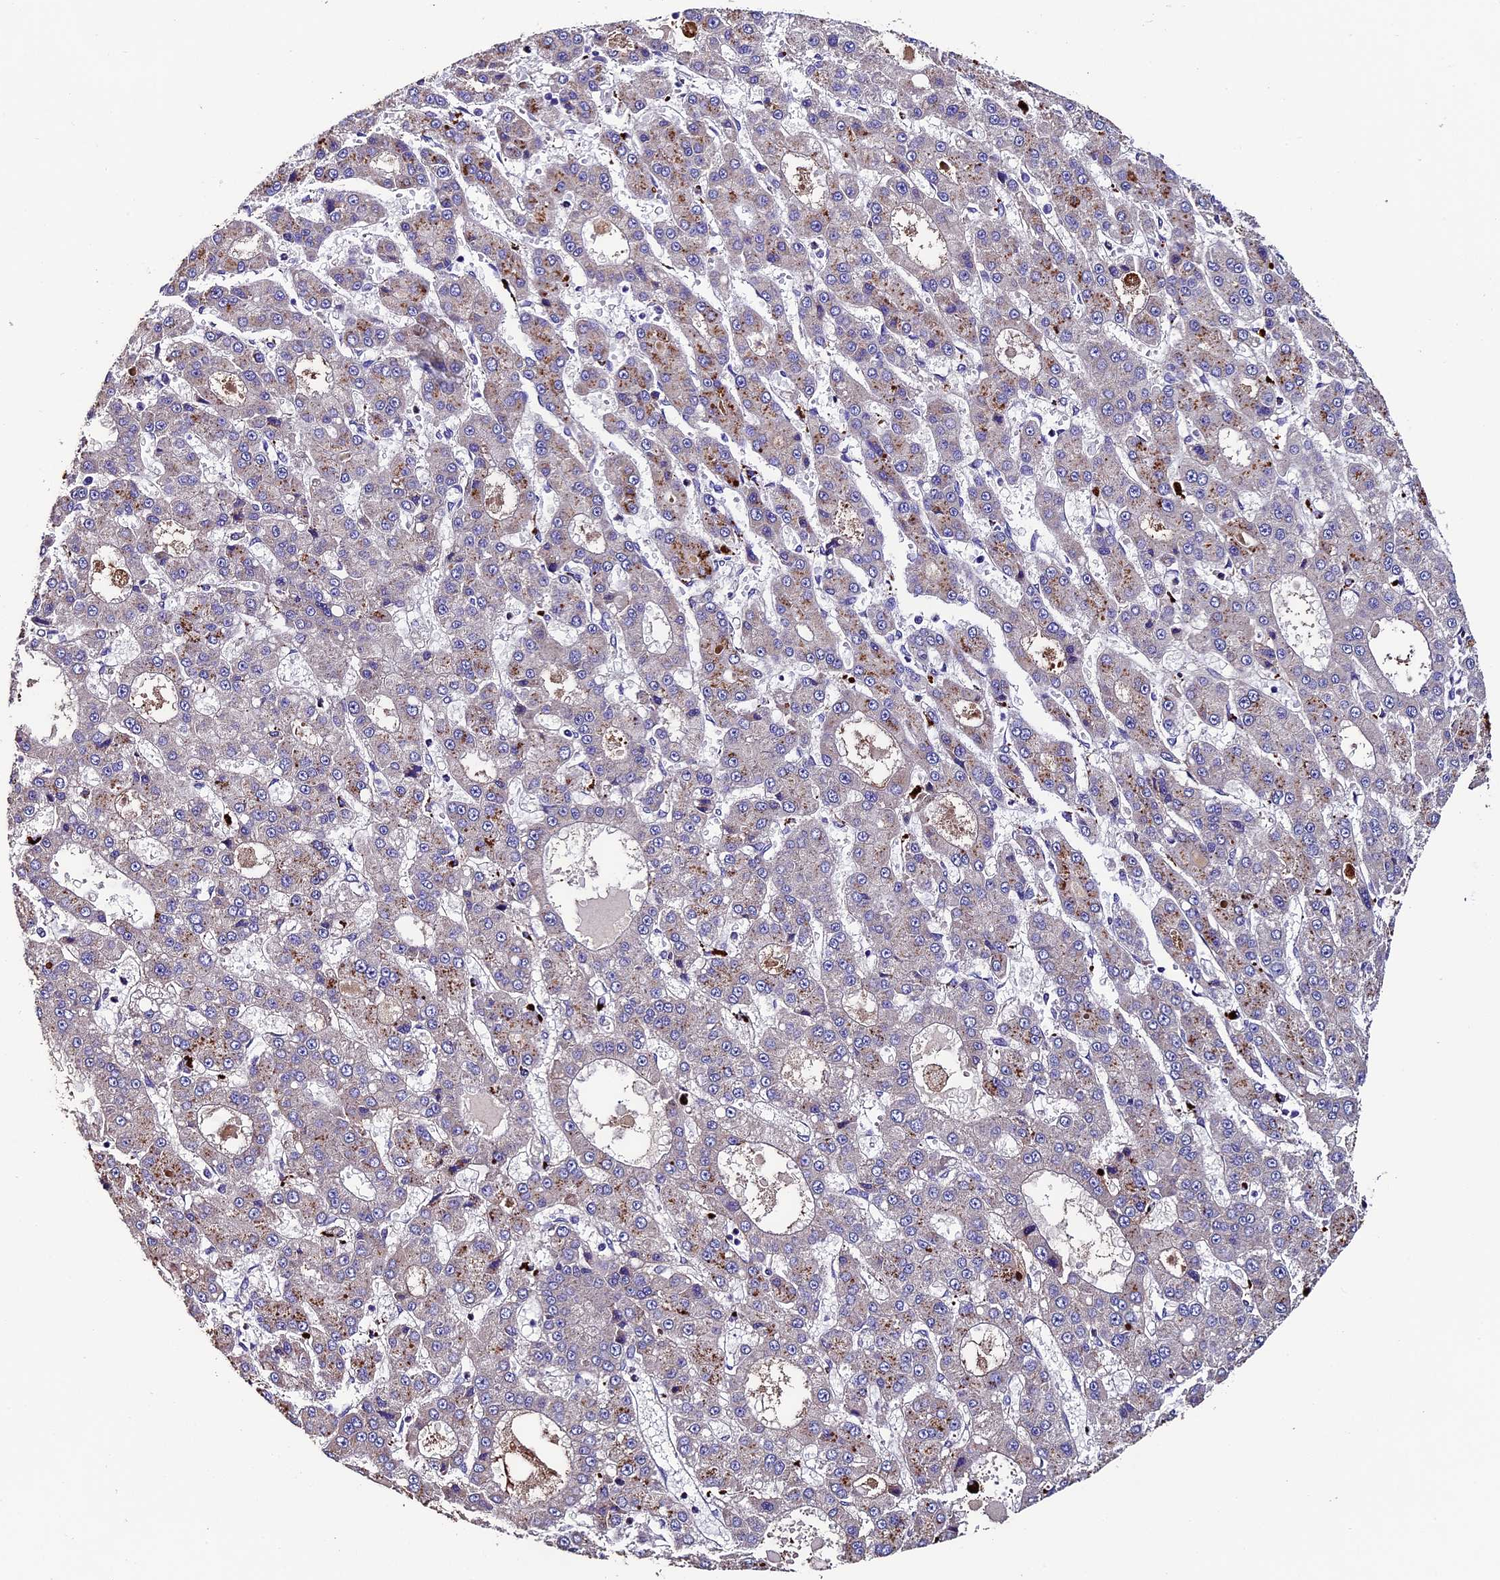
{"staining": {"intensity": "moderate", "quantity": "<25%", "location": "cytoplasmic/membranous"}, "tissue": "liver cancer", "cell_type": "Tumor cells", "image_type": "cancer", "snomed": [{"axis": "morphology", "description": "Carcinoma, Hepatocellular, NOS"}, {"axis": "topography", "description": "Liver"}], "caption": "A low amount of moderate cytoplasmic/membranous expression is identified in about <25% of tumor cells in liver hepatocellular carcinoma tissue.", "gene": "CLN5", "patient": {"sex": "male", "age": 70}}